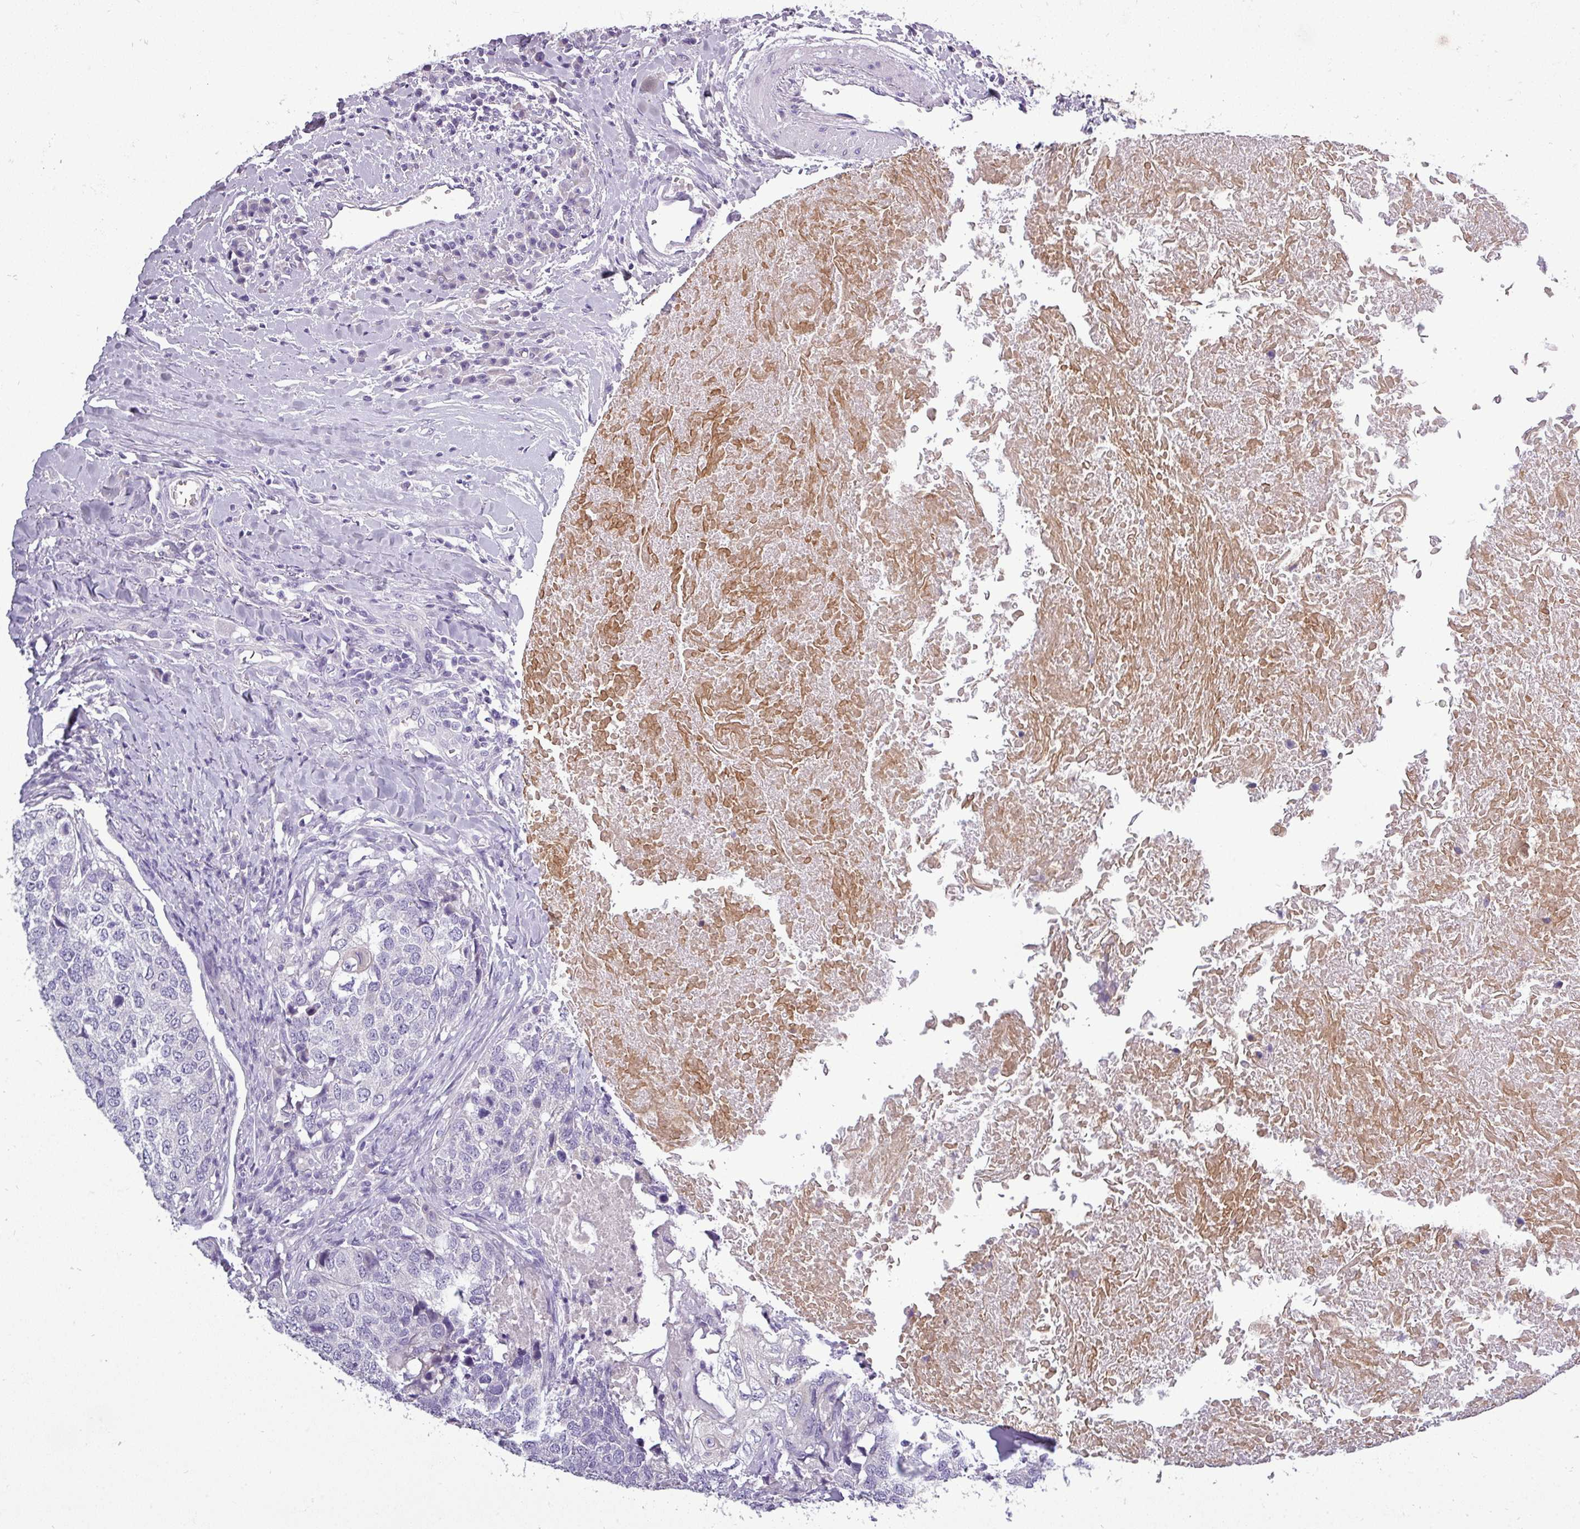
{"staining": {"intensity": "negative", "quantity": "none", "location": "none"}, "tissue": "head and neck cancer", "cell_type": "Tumor cells", "image_type": "cancer", "snomed": [{"axis": "morphology", "description": "Squamous cell carcinoma, NOS"}, {"axis": "morphology", "description": "Squamous cell carcinoma, metastatic, NOS"}, {"axis": "topography", "description": "Lymph node"}, {"axis": "topography", "description": "Head-Neck"}], "caption": "Metastatic squamous cell carcinoma (head and neck) stained for a protein using immunohistochemistry (IHC) displays no staining tumor cells.", "gene": "DNAAF9", "patient": {"sex": "male", "age": 62}}